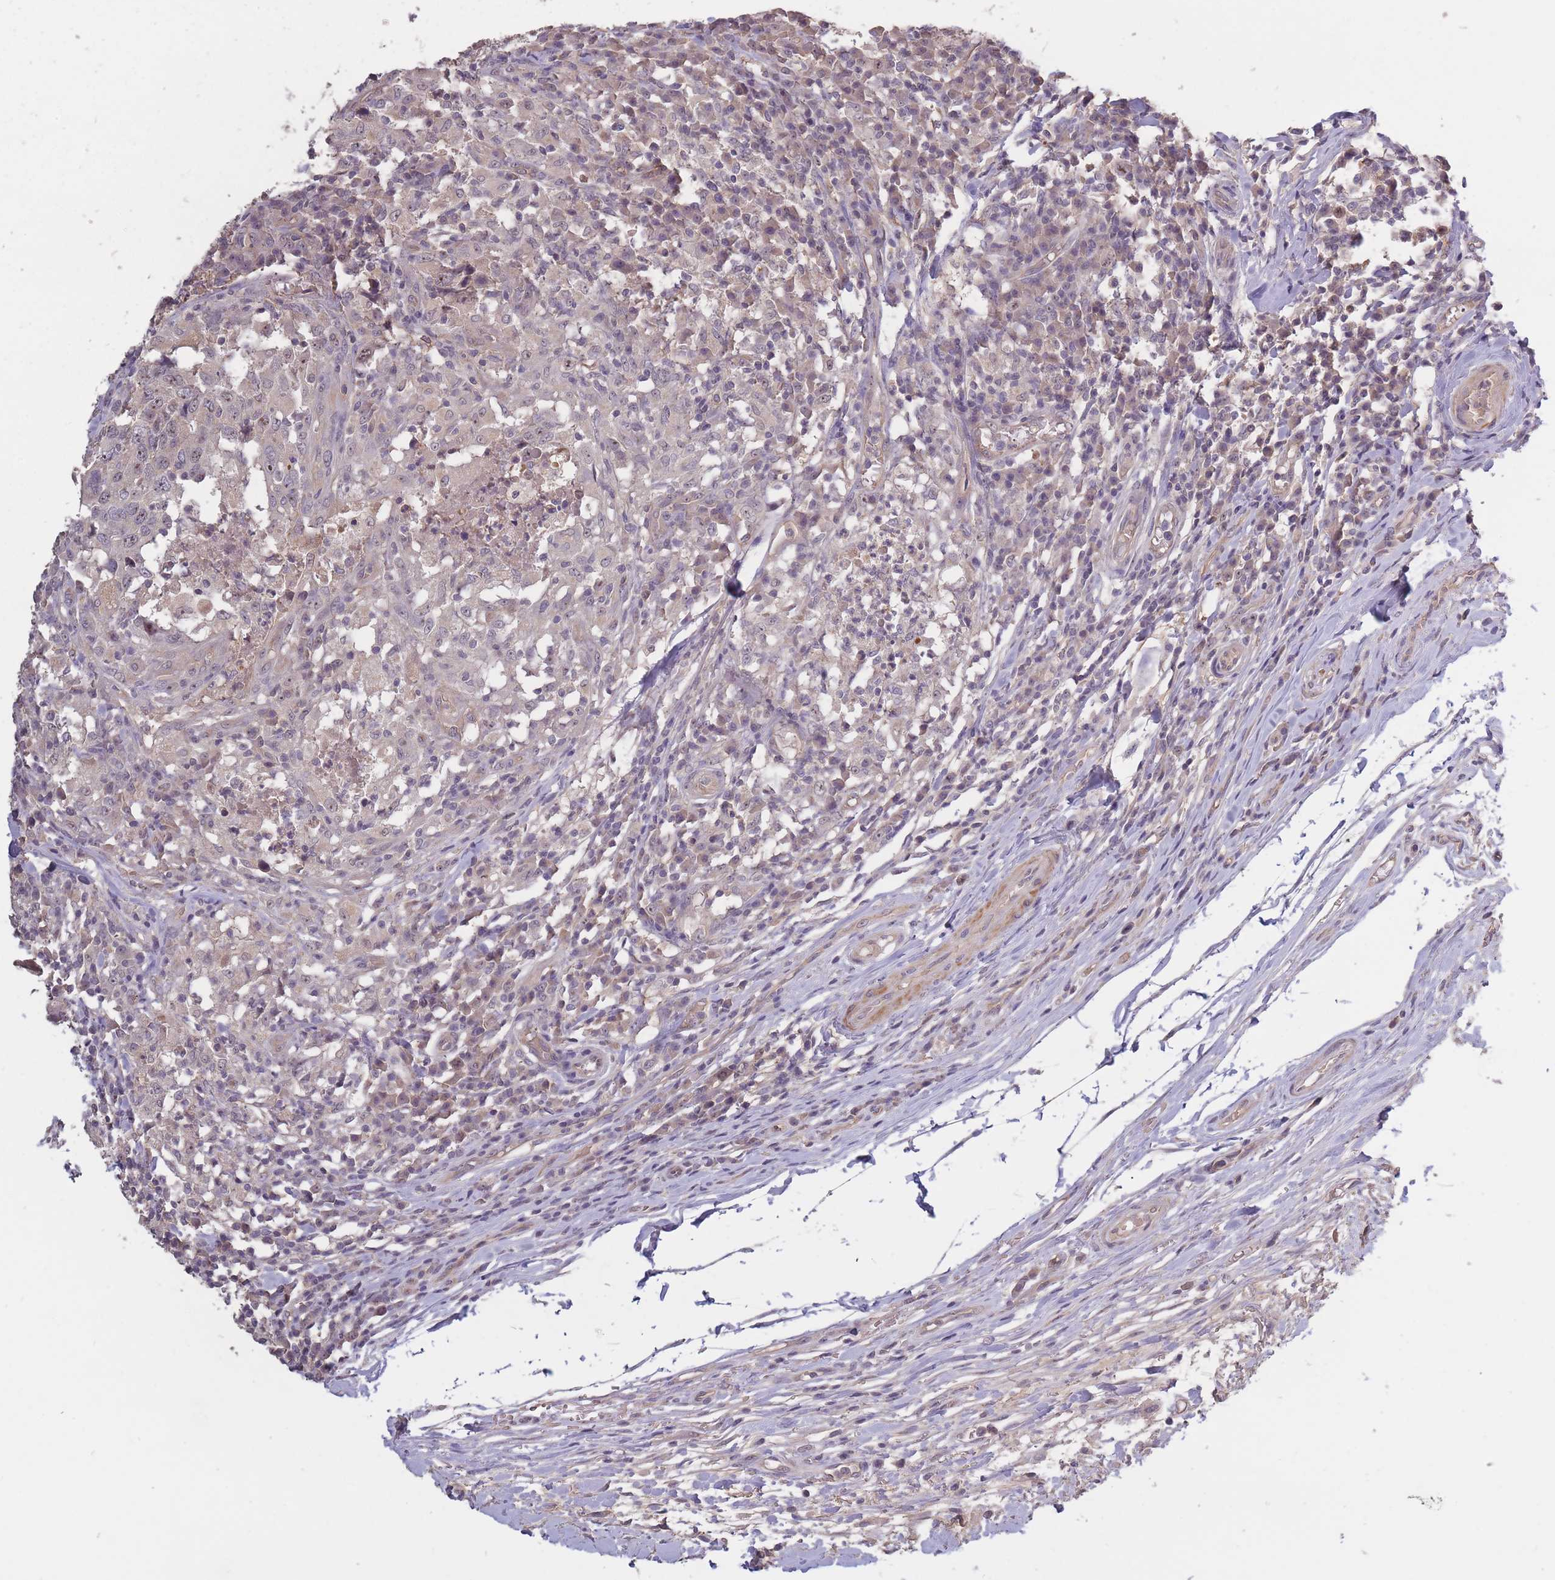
{"staining": {"intensity": "weak", "quantity": "<25%", "location": "nuclear"}, "tissue": "head and neck cancer", "cell_type": "Tumor cells", "image_type": "cancer", "snomed": [{"axis": "morphology", "description": "Normal tissue, NOS"}, {"axis": "morphology", "description": "Squamous cell carcinoma, NOS"}, {"axis": "topography", "description": "Skeletal muscle"}, {"axis": "topography", "description": "Vascular tissue"}, {"axis": "topography", "description": "Peripheral nerve tissue"}, {"axis": "topography", "description": "Head-Neck"}], "caption": "Immunohistochemical staining of human head and neck cancer reveals no significant staining in tumor cells. (IHC, brightfield microscopy, high magnification).", "gene": "KIAA1755", "patient": {"sex": "male", "age": 66}}